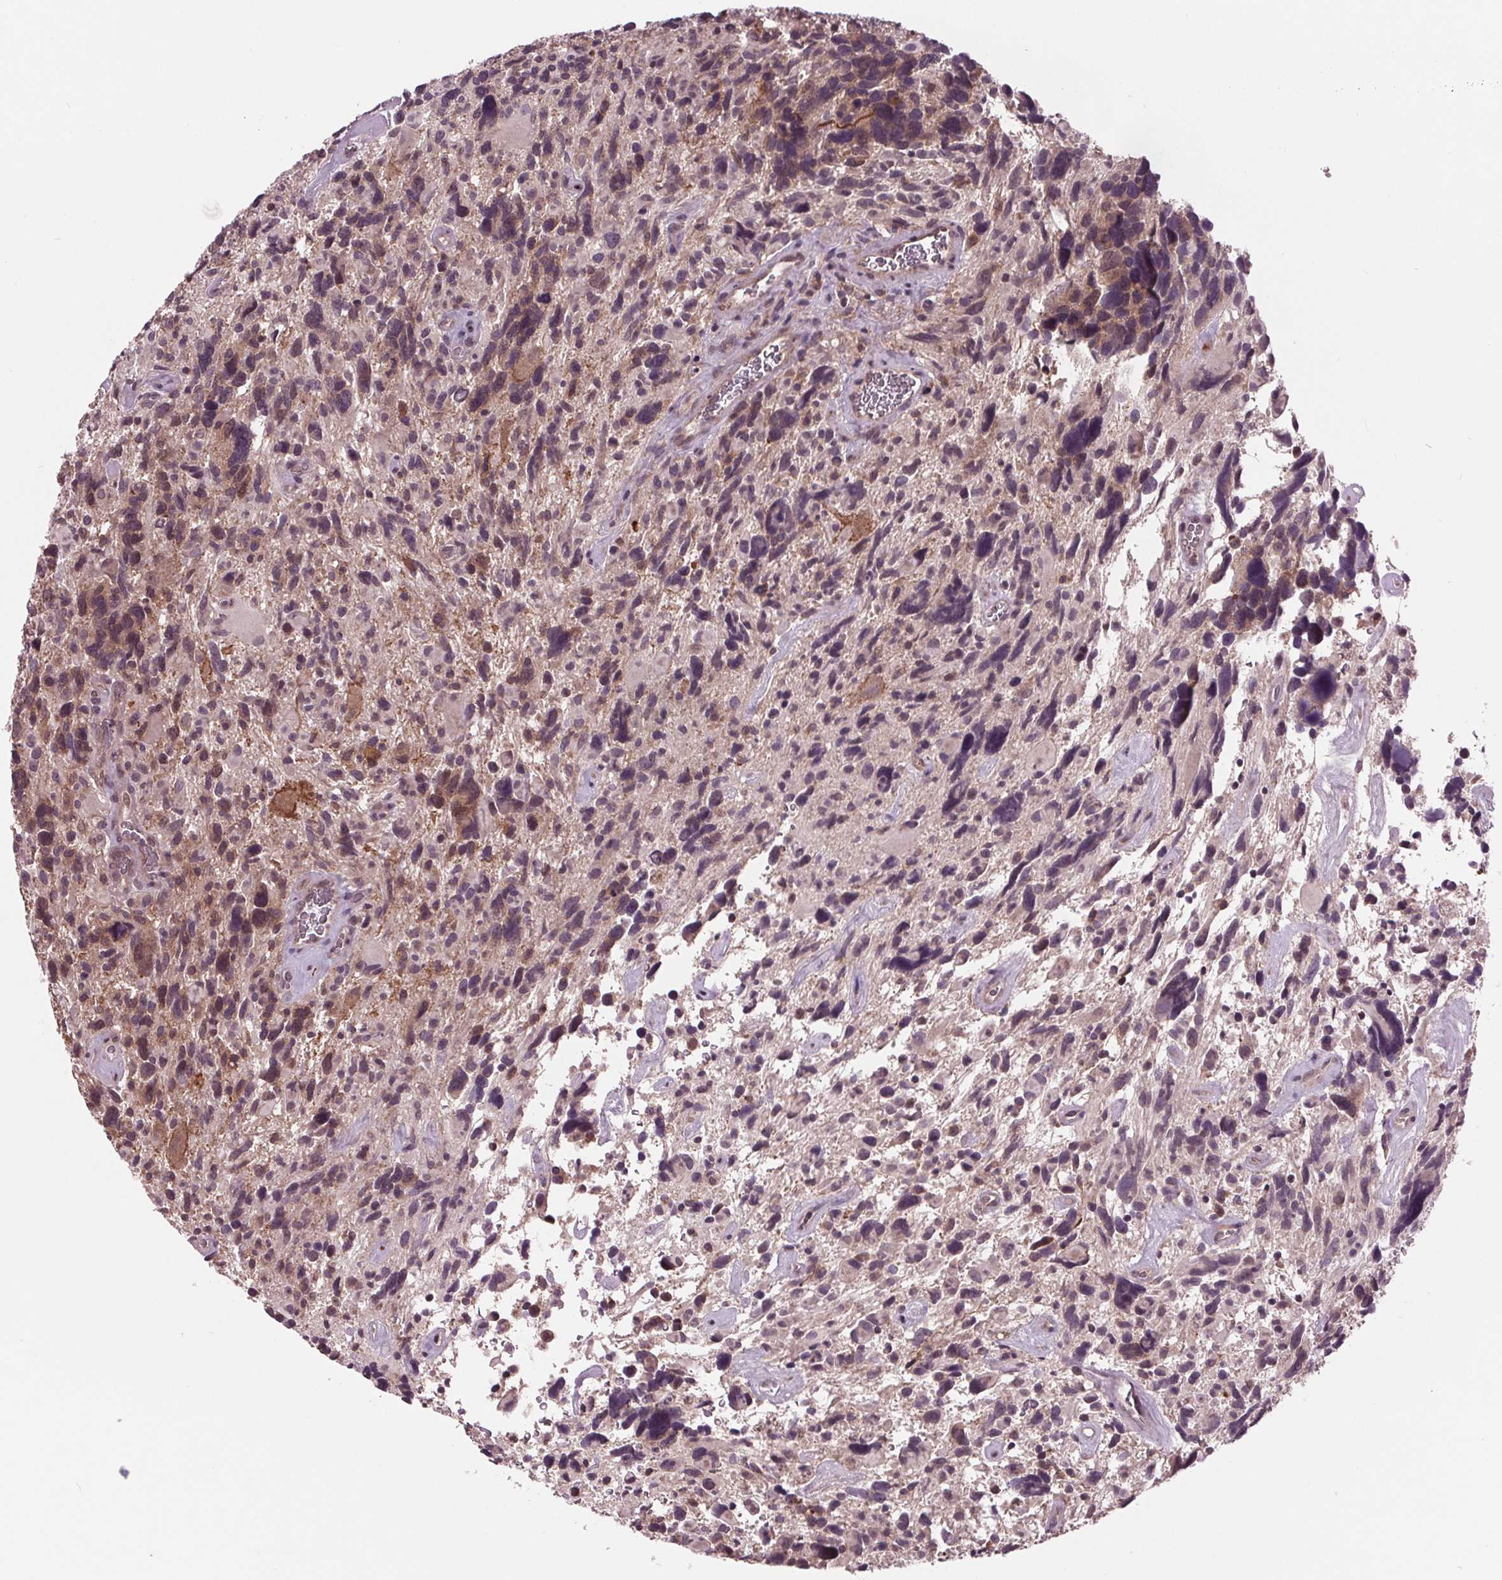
{"staining": {"intensity": "weak", "quantity": "<25%", "location": "cytoplasmic/membranous,nuclear"}, "tissue": "glioma", "cell_type": "Tumor cells", "image_type": "cancer", "snomed": [{"axis": "morphology", "description": "Glioma, malignant, High grade"}, {"axis": "topography", "description": "Brain"}], "caption": "Immunohistochemistry (IHC) photomicrograph of neoplastic tissue: glioma stained with DAB reveals no significant protein positivity in tumor cells.", "gene": "MAPK8", "patient": {"sex": "male", "age": 49}}